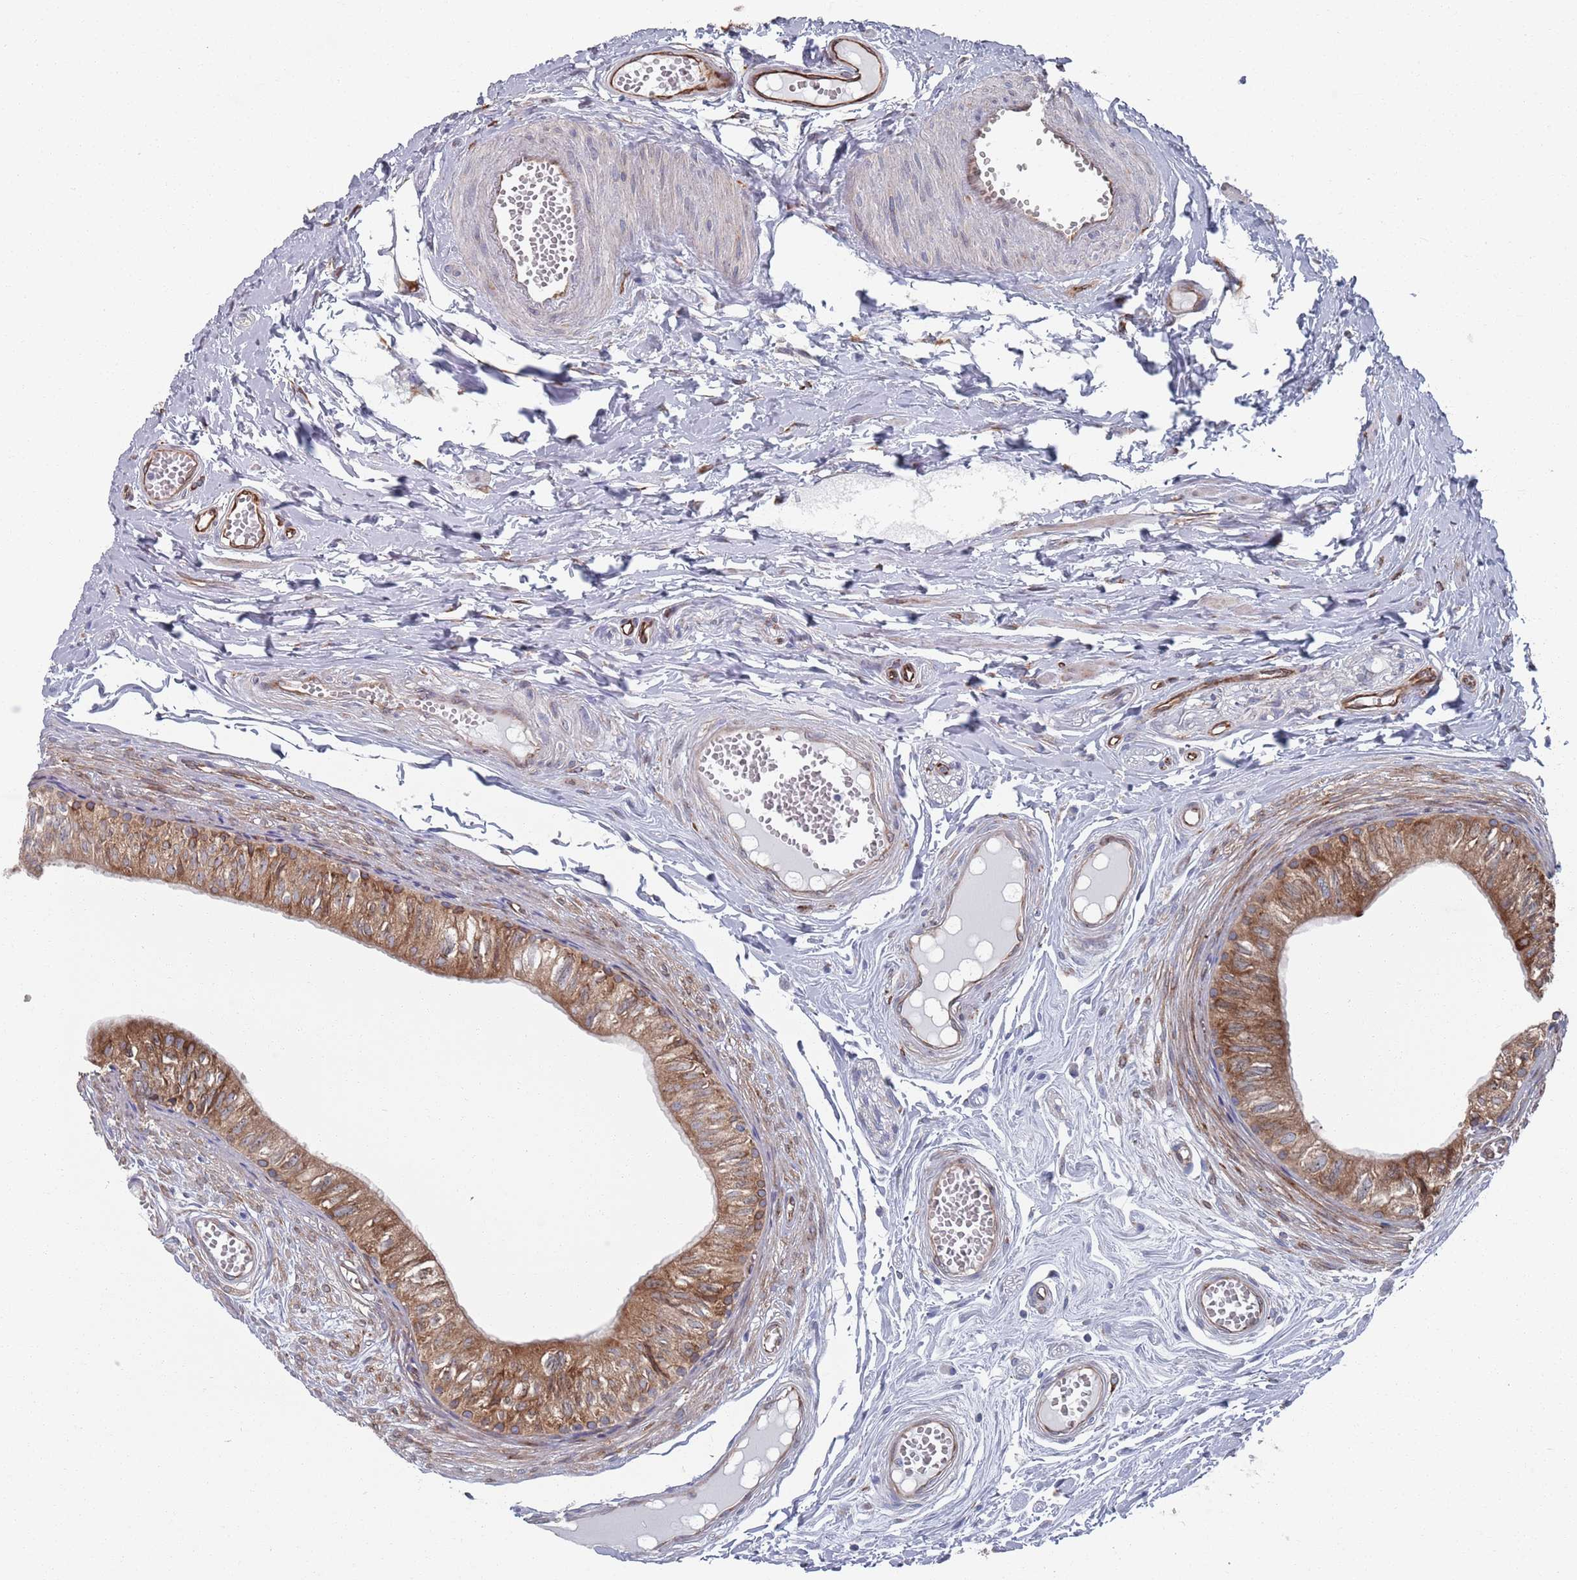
{"staining": {"intensity": "strong", "quantity": "25%-75%", "location": "cytoplasmic/membranous"}, "tissue": "epididymis", "cell_type": "Glandular cells", "image_type": "normal", "snomed": [{"axis": "morphology", "description": "Normal tissue, NOS"}, {"axis": "topography", "description": "Epididymis"}], "caption": "Epididymis stained with DAB immunohistochemistry displays high levels of strong cytoplasmic/membranous expression in approximately 25%-75% of glandular cells.", "gene": "CCDC106", "patient": {"sex": "male", "age": 37}}